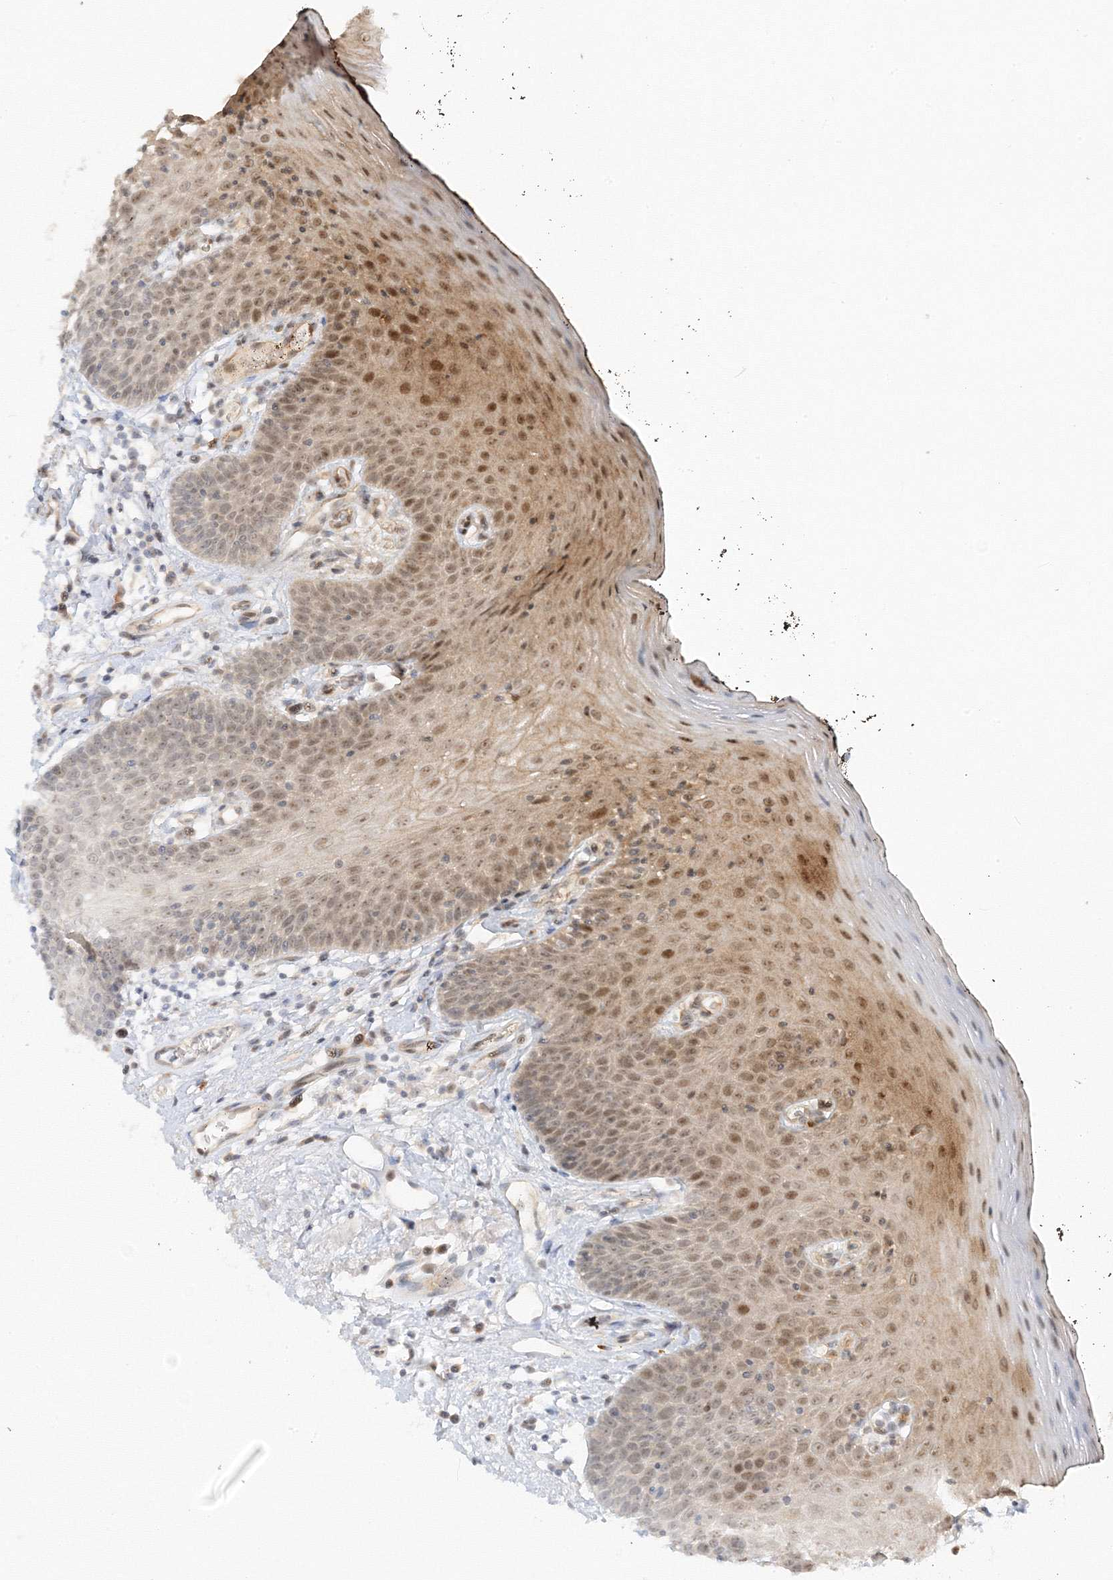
{"staining": {"intensity": "moderate", "quantity": "25%-75%", "location": "cytoplasmic/membranous,nuclear"}, "tissue": "oral mucosa", "cell_type": "Squamous epithelial cells", "image_type": "normal", "snomed": [{"axis": "morphology", "description": "Normal tissue, NOS"}, {"axis": "topography", "description": "Oral tissue"}], "caption": "Oral mucosa stained for a protein exhibits moderate cytoplasmic/membranous,nuclear positivity in squamous epithelial cells. (IHC, brightfield microscopy, high magnification).", "gene": "ETAA1", "patient": {"sex": "male", "age": 74}}